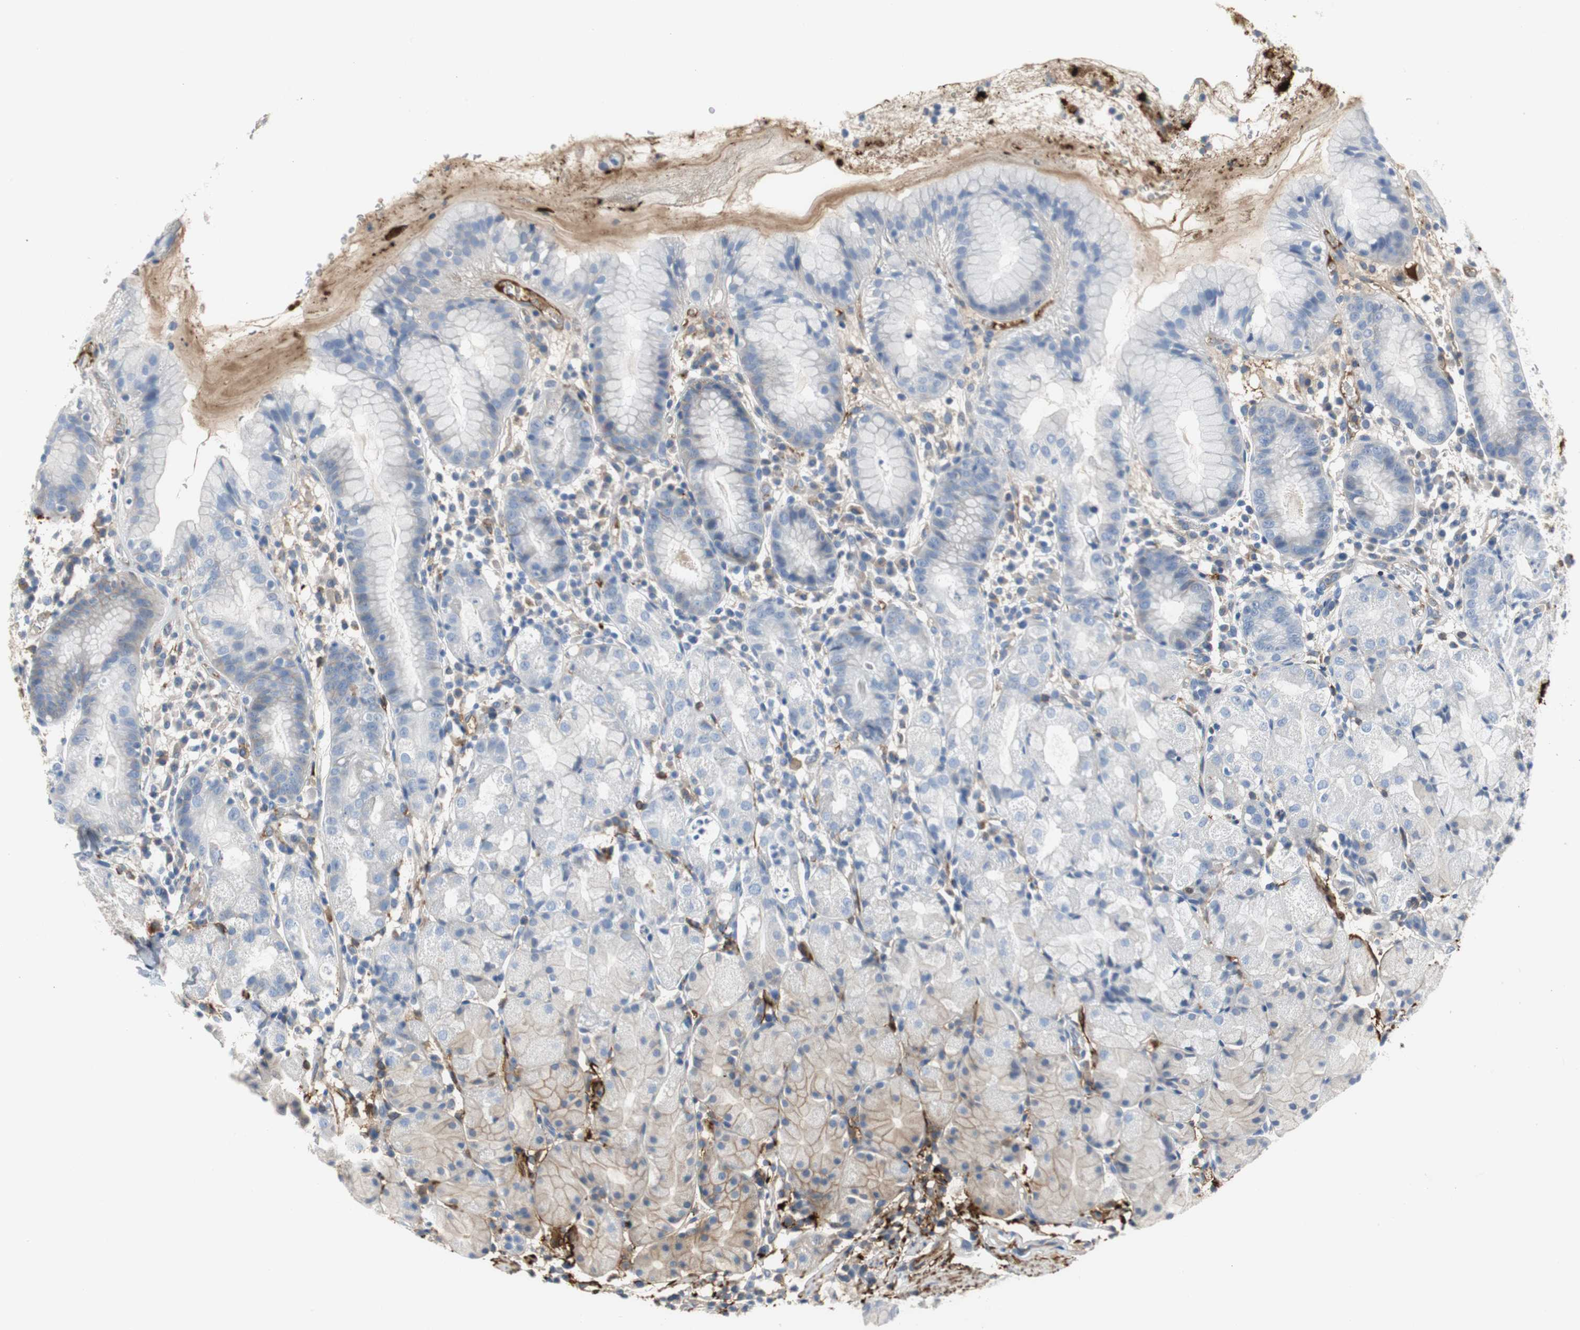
{"staining": {"intensity": "weak", "quantity": "25%-75%", "location": "cytoplasmic/membranous"}, "tissue": "stomach", "cell_type": "Glandular cells", "image_type": "normal", "snomed": [{"axis": "morphology", "description": "Normal tissue, NOS"}, {"axis": "topography", "description": "Stomach"}, {"axis": "topography", "description": "Stomach, lower"}], "caption": "IHC micrograph of normal stomach: stomach stained using immunohistochemistry shows low levels of weak protein expression localized specifically in the cytoplasmic/membranous of glandular cells, appearing as a cytoplasmic/membranous brown color.", "gene": "APCS", "patient": {"sex": "female", "age": 75}}